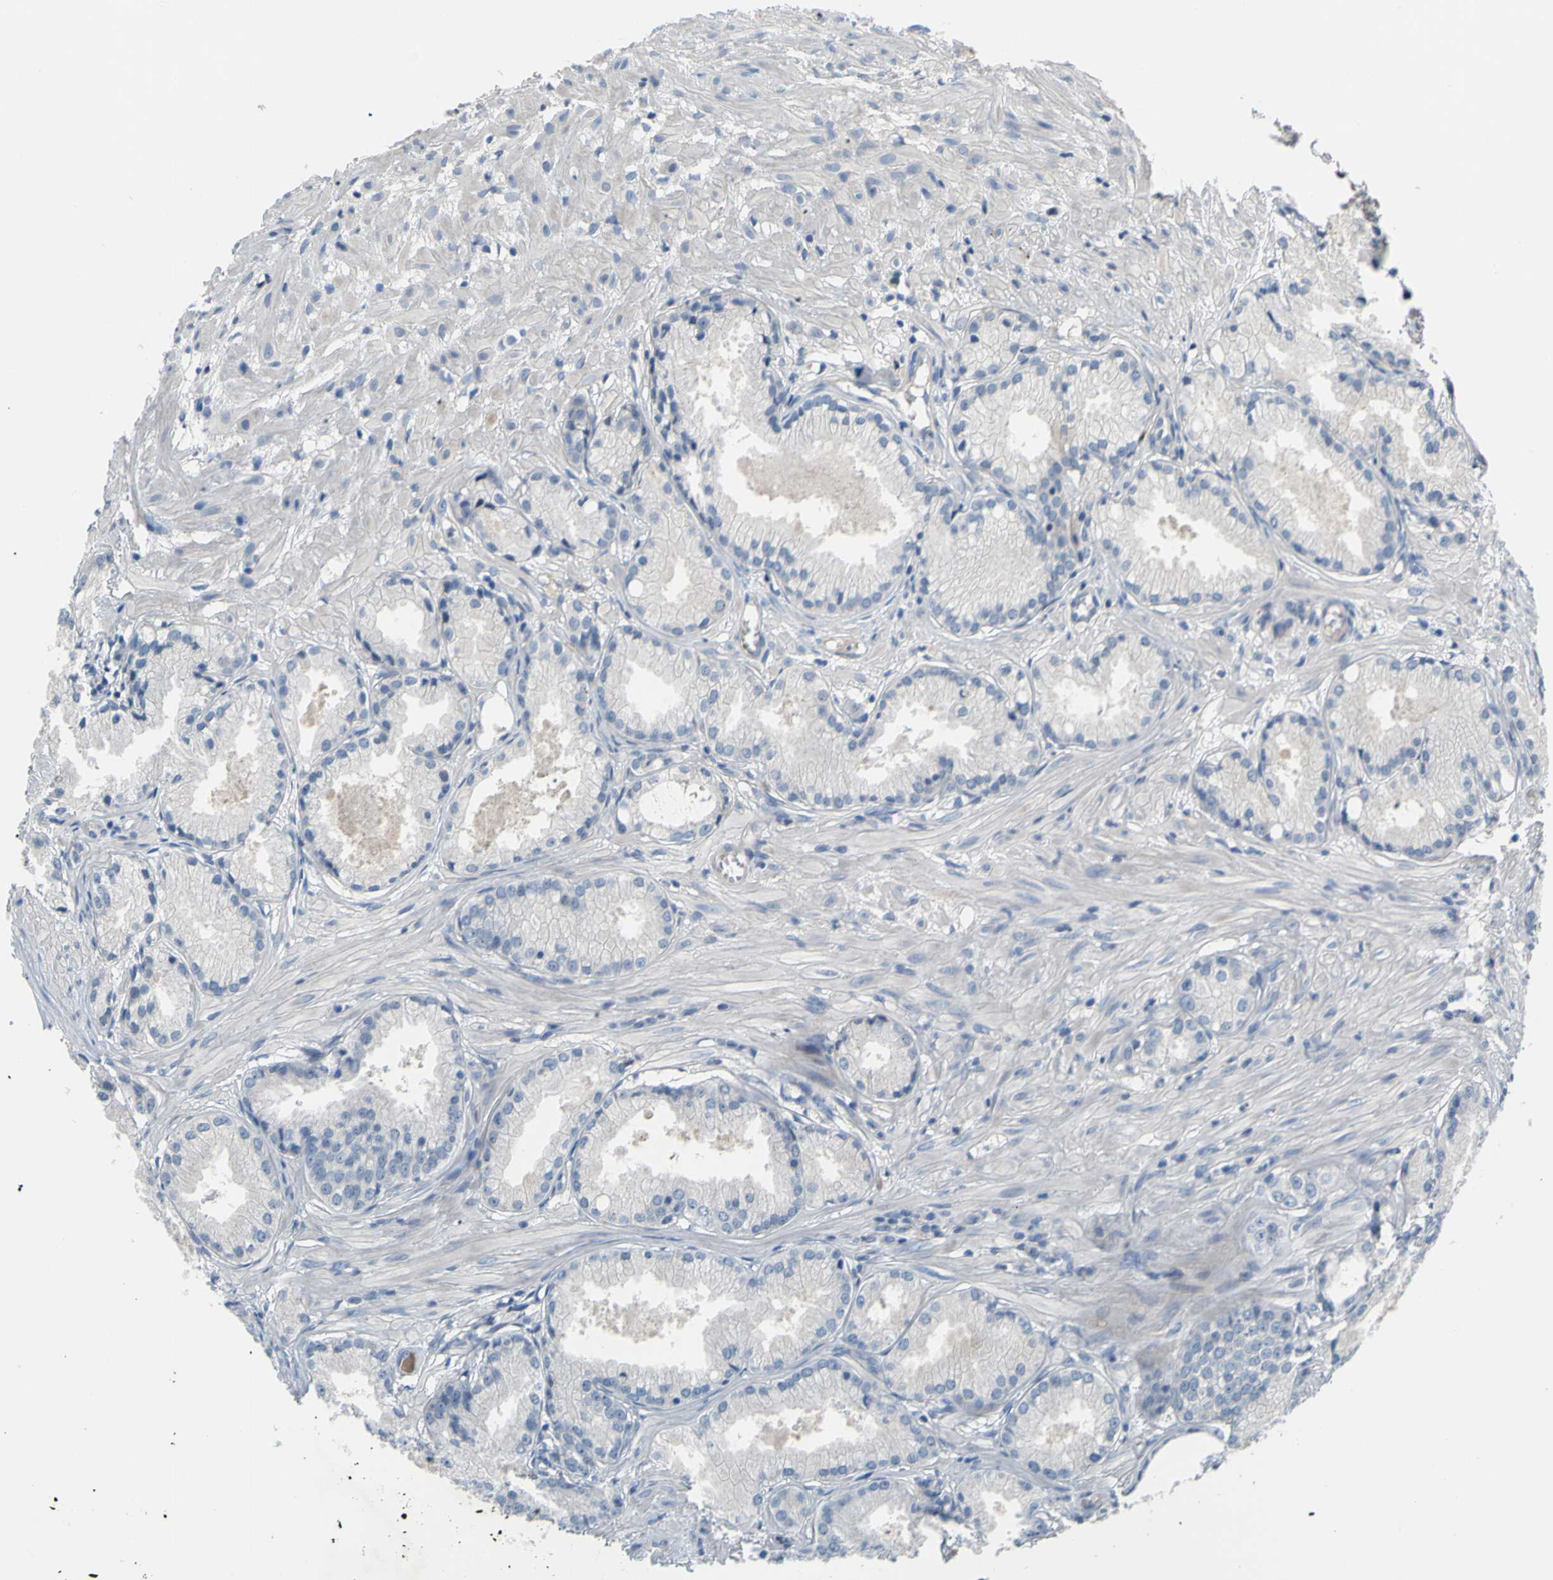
{"staining": {"intensity": "negative", "quantity": "none", "location": "none"}, "tissue": "prostate cancer", "cell_type": "Tumor cells", "image_type": "cancer", "snomed": [{"axis": "morphology", "description": "Adenocarcinoma, Low grade"}, {"axis": "topography", "description": "Prostate"}], "caption": "Photomicrograph shows no protein positivity in tumor cells of prostate cancer (low-grade adenocarcinoma) tissue.", "gene": "TMEM59L", "patient": {"sex": "male", "age": 72}}